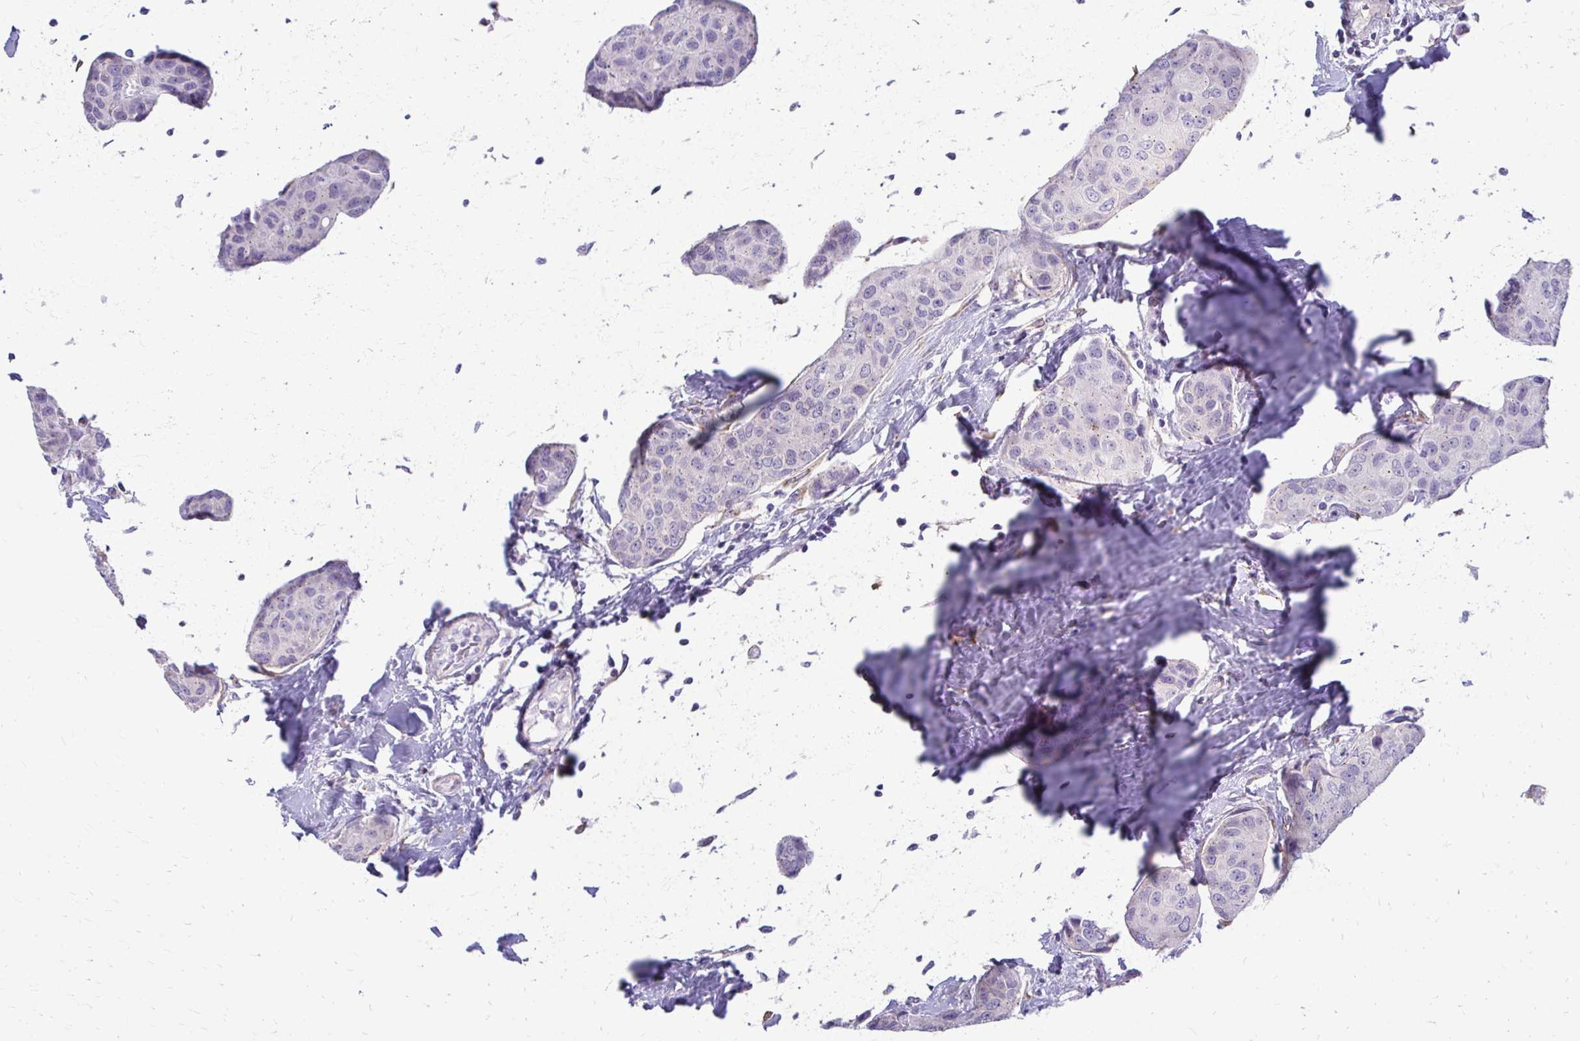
{"staining": {"intensity": "negative", "quantity": "none", "location": "none"}, "tissue": "breast cancer", "cell_type": "Tumor cells", "image_type": "cancer", "snomed": [{"axis": "morphology", "description": "Duct carcinoma"}, {"axis": "topography", "description": "Breast"}], "caption": "The photomicrograph displays no staining of tumor cells in invasive ductal carcinoma (breast).", "gene": "DEPP1", "patient": {"sex": "female", "age": 80}}